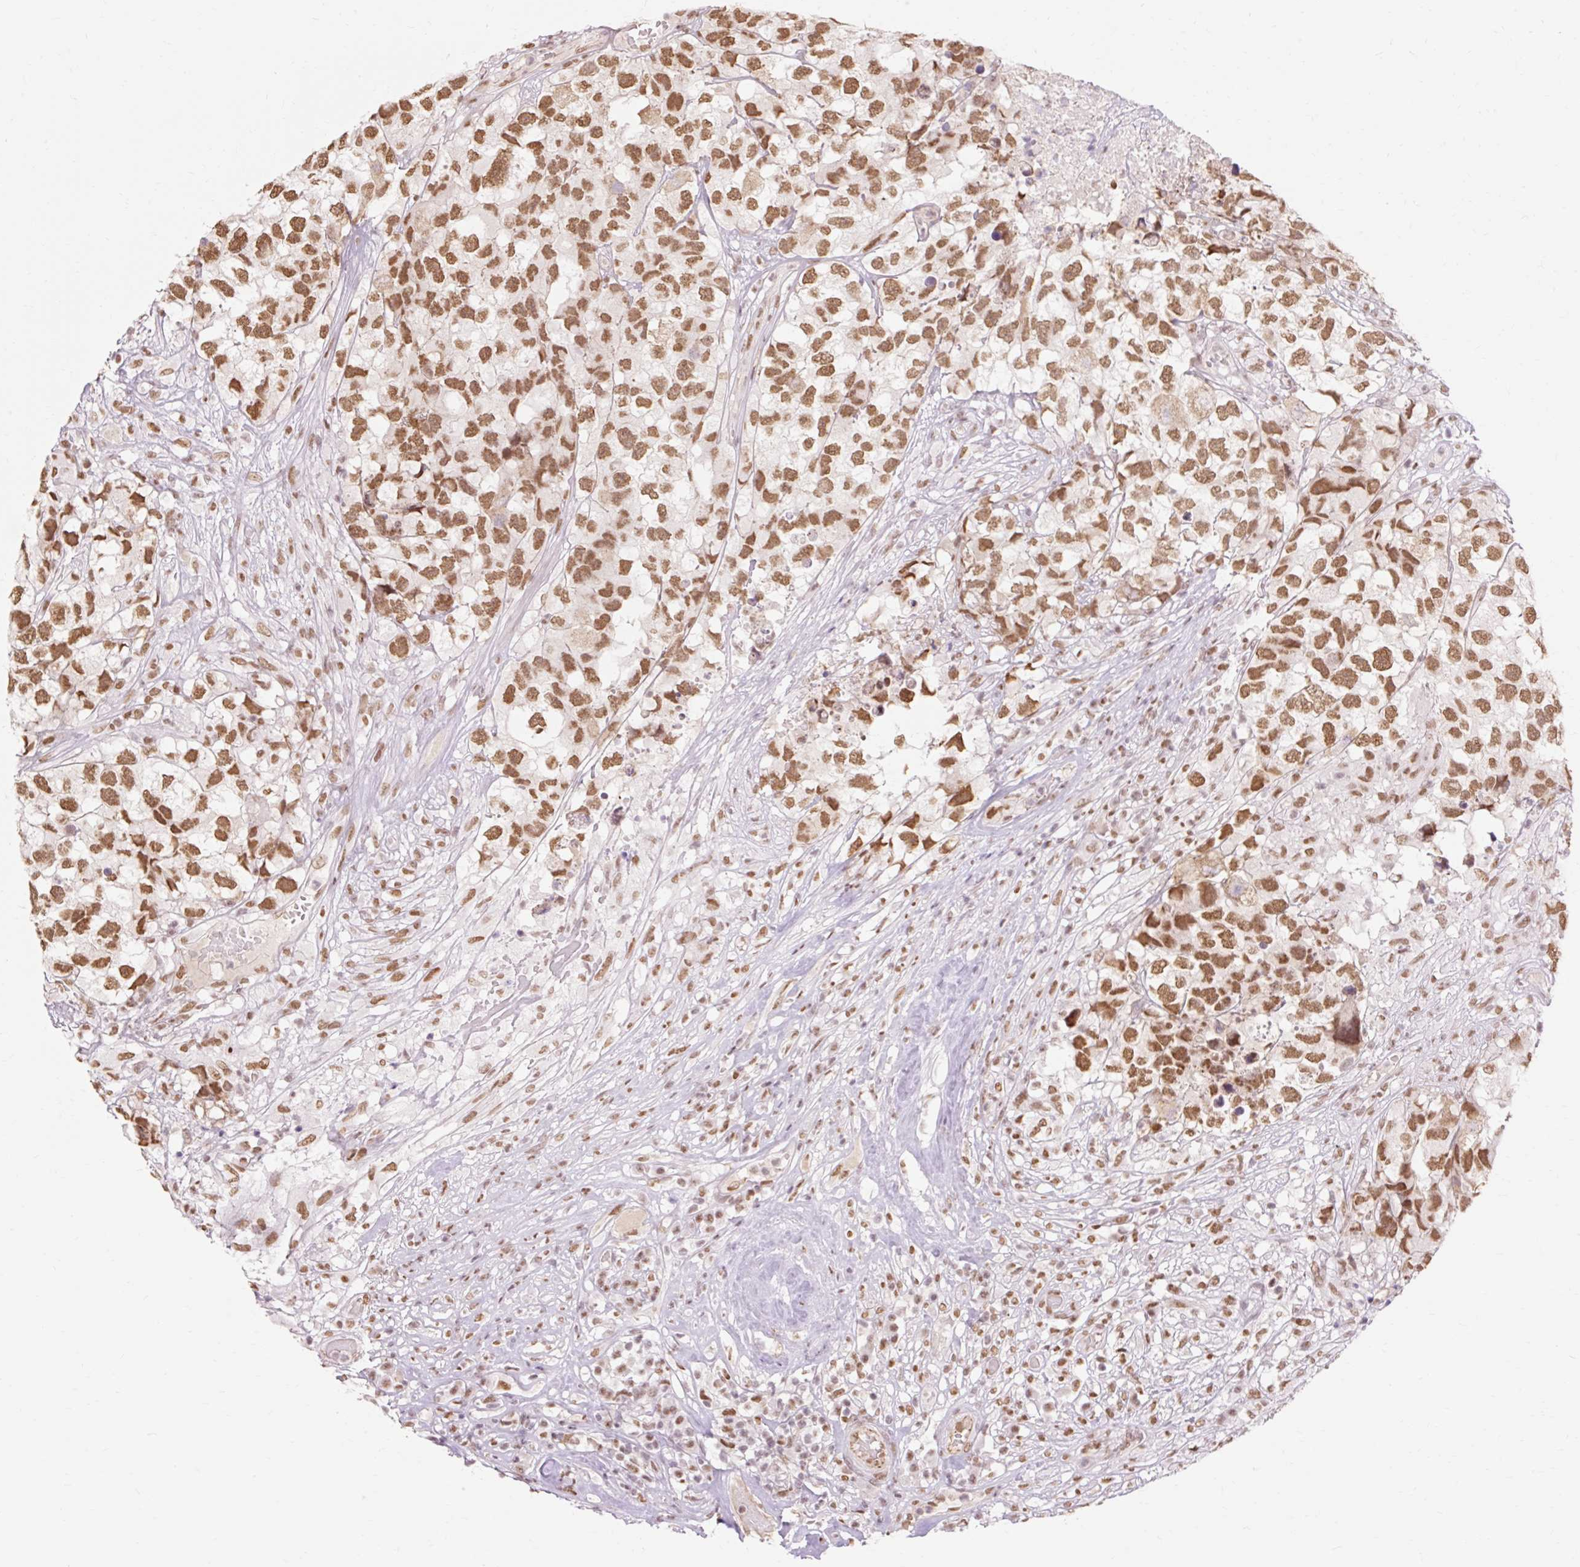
{"staining": {"intensity": "moderate", "quantity": ">75%", "location": "nuclear"}, "tissue": "testis cancer", "cell_type": "Tumor cells", "image_type": "cancer", "snomed": [{"axis": "morphology", "description": "Carcinoma, Embryonal, NOS"}, {"axis": "topography", "description": "Testis"}], "caption": "Tumor cells display medium levels of moderate nuclear positivity in about >75% of cells in human testis cancer.", "gene": "NPIPB12", "patient": {"sex": "male", "age": 83}}